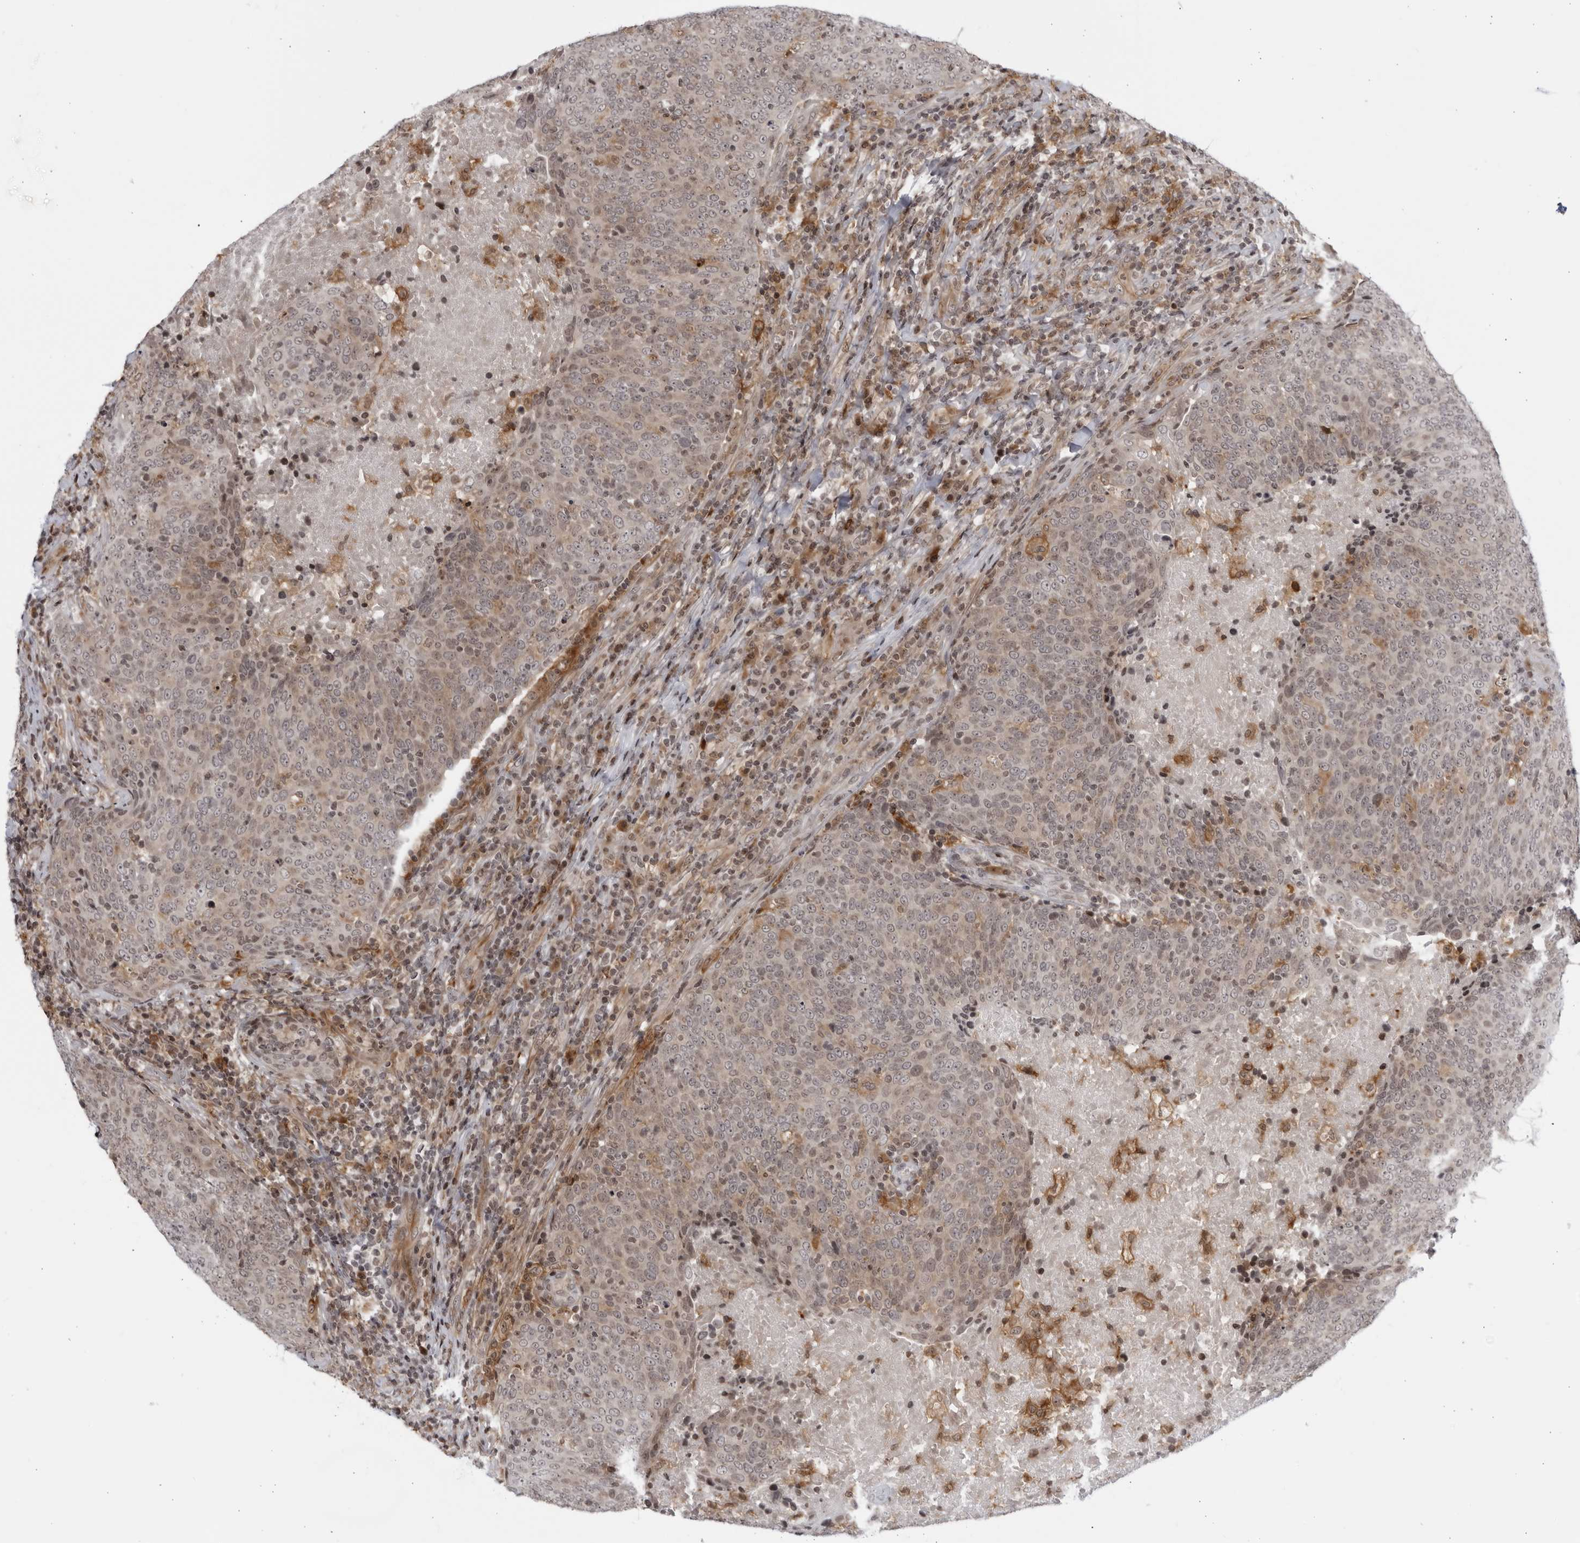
{"staining": {"intensity": "weak", "quantity": "25%-75%", "location": "cytoplasmic/membranous,nuclear"}, "tissue": "head and neck cancer", "cell_type": "Tumor cells", "image_type": "cancer", "snomed": [{"axis": "morphology", "description": "Squamous cell carcinoma, NOS"}, {"axis": "morphology", "description": "Squamous cell carcinoma, metastatic, NOS"}, {"axis": "topography", "description": "Lymph node"}, {"axis": "topography", "description": "Head-Neck"}], "caption": "Protein analysis of head and neck cancer (metastatic squamous cell carcinoma) tissue displays weak cytoplasmic/membranous and nuclear staining in about 25%-75% of tumor cells. (DAB IHC, brown staining for protein, blue staining for nuclei).", "gene": "DTL", "patient": {"sex": "male", "age": 62}}